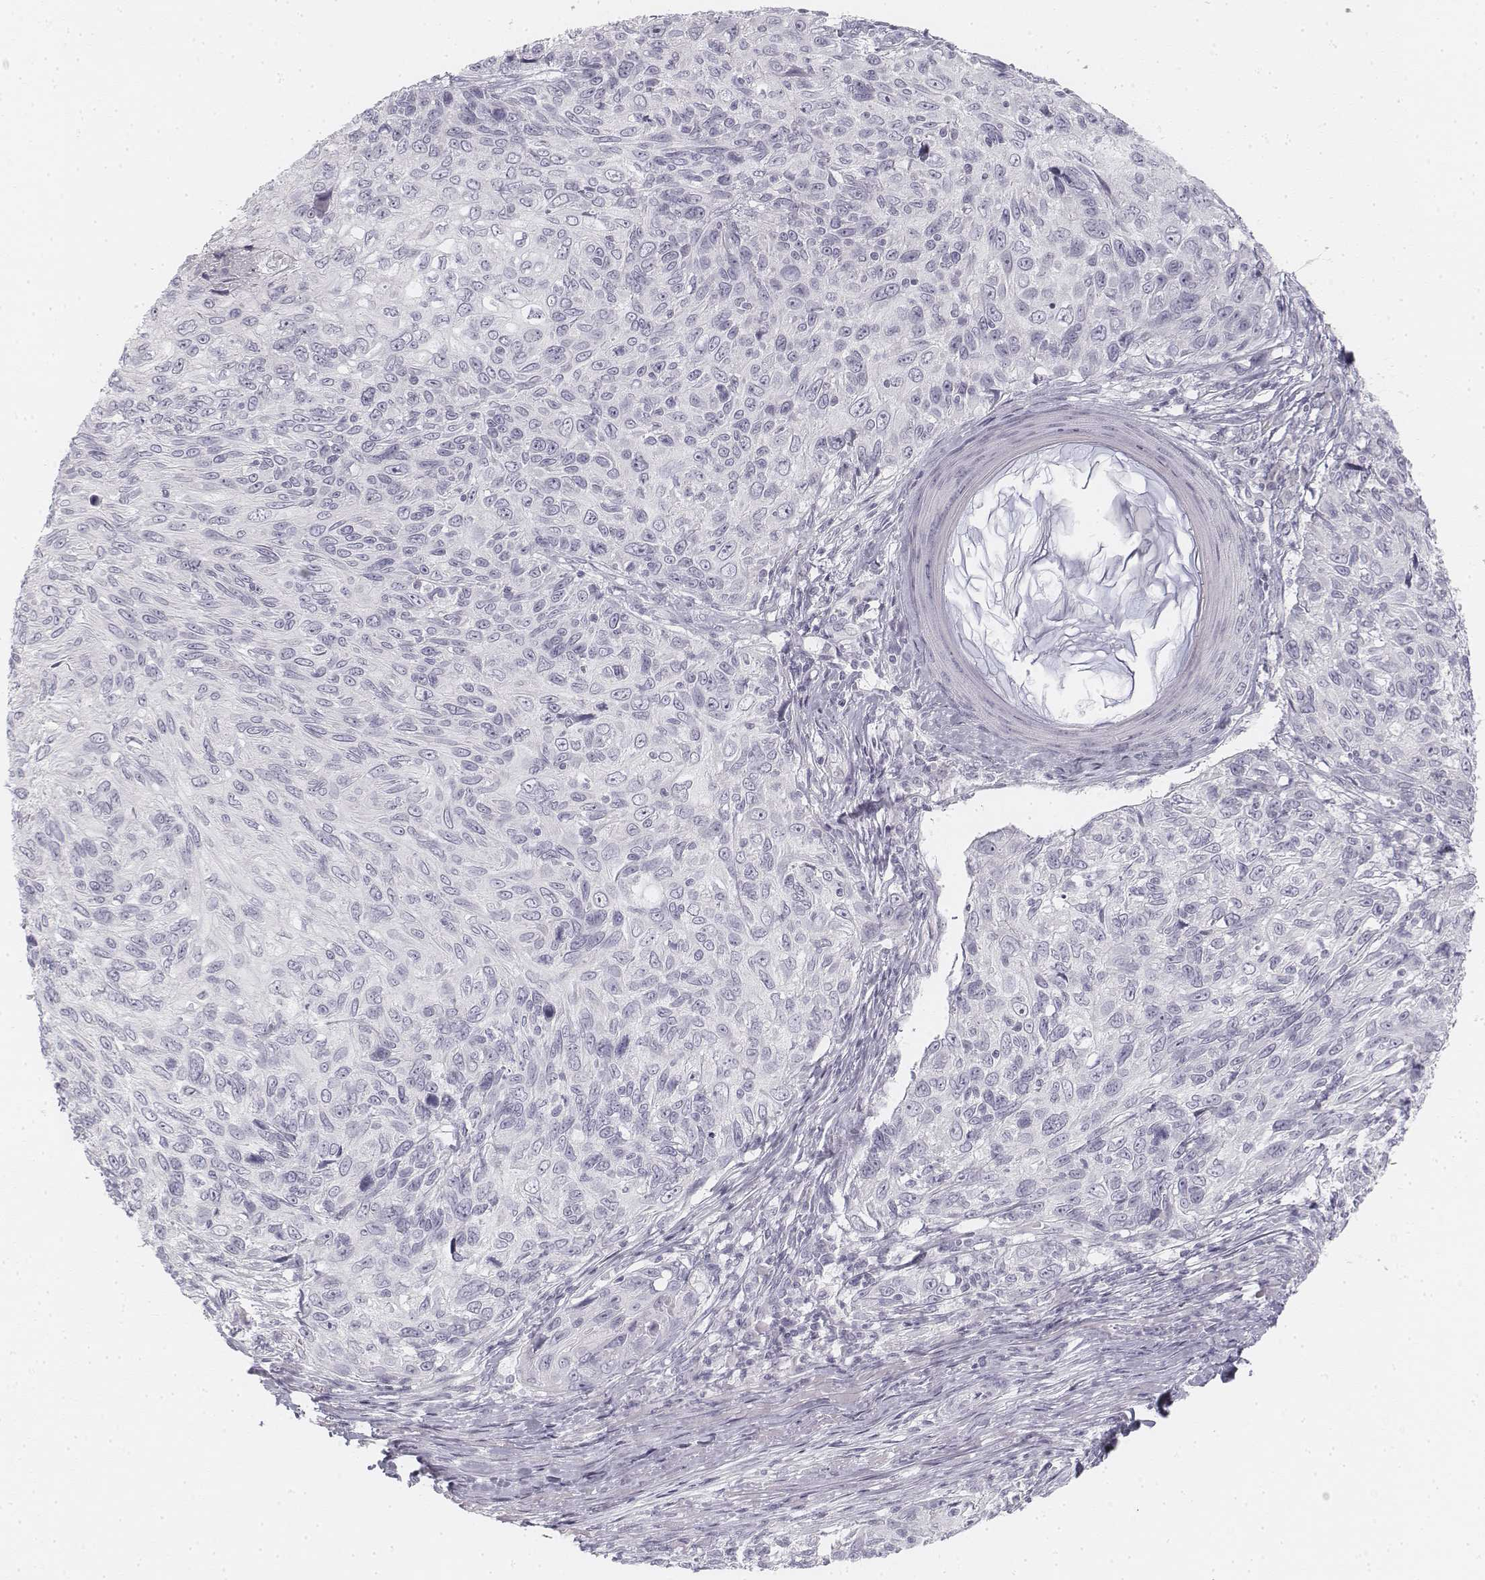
{"staining": {"intensity": "negative", "quantity": "none", "location": "none"}, "tissue": "skin cancer", "cell_type": "Tumor cells", "image_type": "cancer", "snomed": [{"axis": "morphology", "description": "Squamous cell carcinoma, NOS"}, {"axis": "topography", "description": "Skin"}], "caption": "This is a photomicrograph of IHC staining of skin cancer, which shows no expression in tumor cells. (DAB (3,3'-diaminobenzidine) immunohistochemistry (IHC), high magnification).", "gene": "KRT25", "patient": {"sex": "male", "age": 92}}